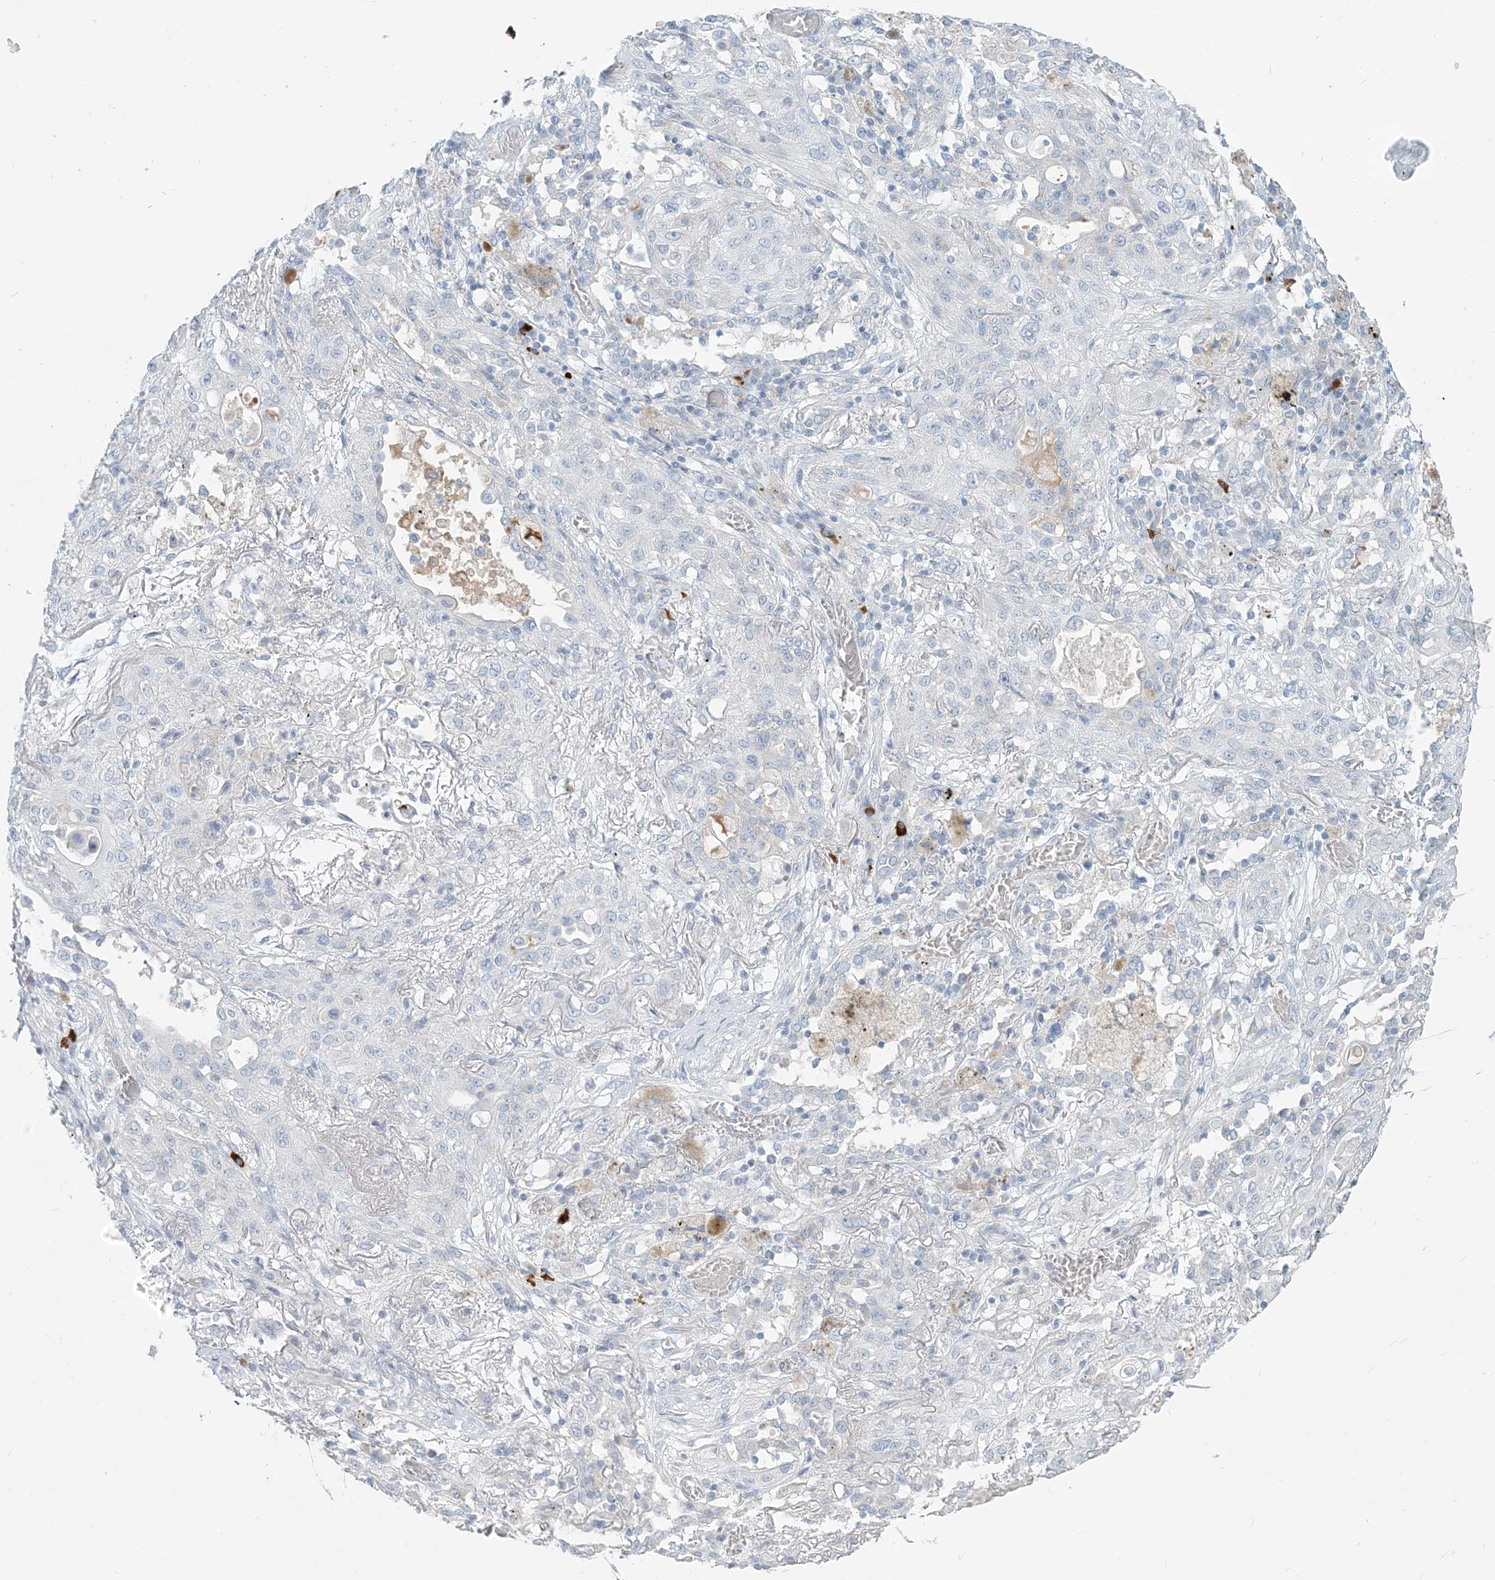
{"staining": {"intensity": "negative", "quantity": "none", "location": "none"}, "tissue": "lung cancer", "cell_type": "Tumor cells", "image_type": "cancer", "snomed": [{"axis": "morphology", "description": "Squamous cell carcinoma, NOS"}, {"axis": "topography", "description": "Lung"}], "caption": "Micrograph shows no protein staining in tumor cells of lung squamous cell carcinoma tissue.", "gene": "SCML1", "patient": {"sex": "female", "age": 47}}